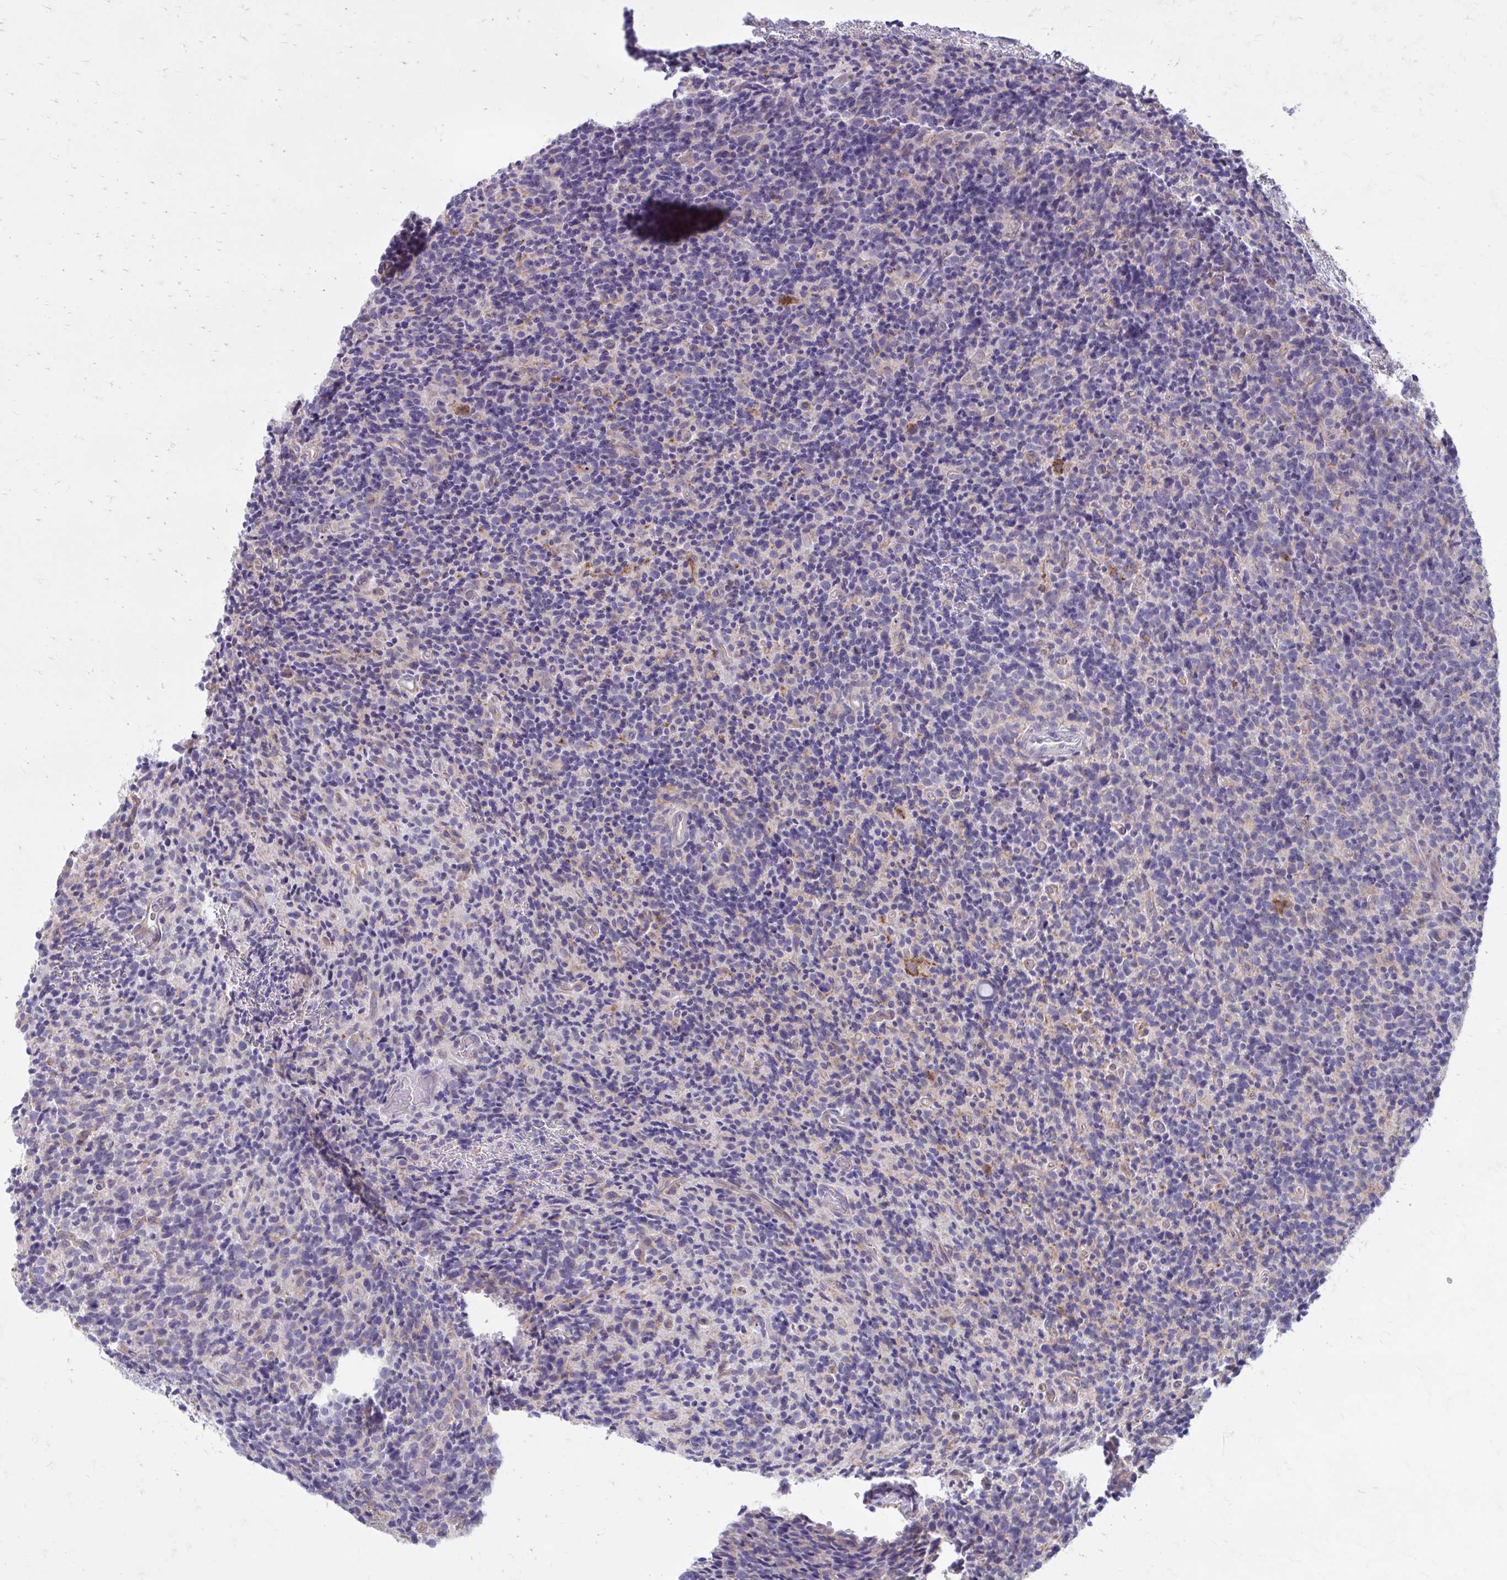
{"staining": {"intensity": "negative", "quantity": "none", "location": "none"}, "tissue": "glioma", "cell_type": "Tumor cells", "image_type": "cancer", "snomed": [{"axis": "morphology", "description": "Glioma, malignant, High grade"}, {"axis": "topography", "description": "Brain"}], "caption": "The histopathology image reveals no staining of tumor cells in glioma. Brightfield microscopy of immunohistochemistry stained with DAB (3,3'-diaminobenzidine) (brown) and hematoxylin (blue), captured at high magnification.", "gene": "CLTA", "patient": {"sex": "male", "age": 76}}